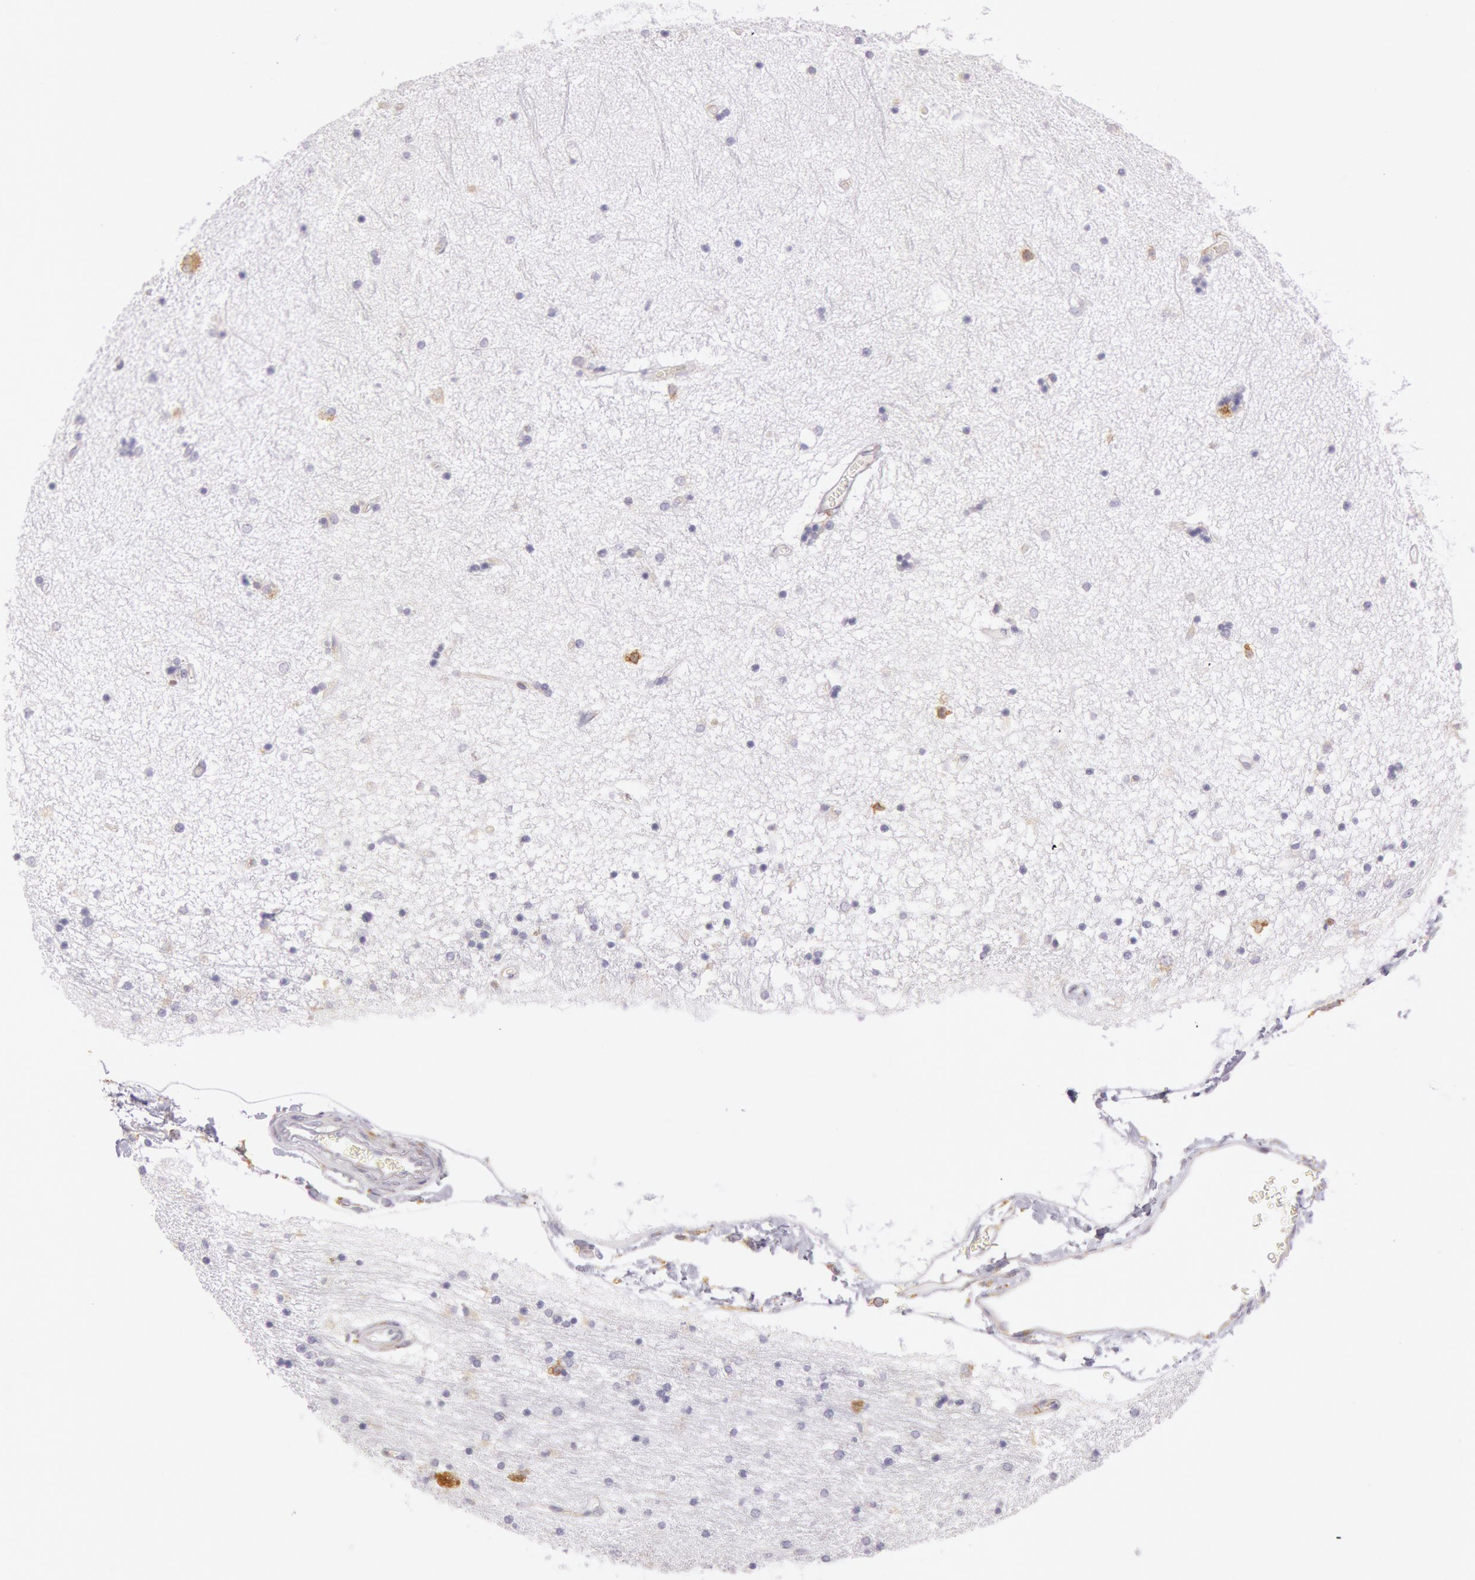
{"staining": {"intensity": "weak", "quantity": "25%-75%", "location": "cytoplasmic/membranous"}, "tissue": "hippocampus", "cell_type": "Glial cells", "image_type": "normal", "snomed": [{"axis": "morphology", "description": "Normal tissue, NOS"}, {"axis": "topography", "description": "Hippocampus"}], "caption": "Protein expression by immunohistochemistry displays weak cytoplasmic/membranous expression in about 25%-75% of glial cells in benign hippocampus.", "gene": "CIDEB", "patient": {"sex": "female", "age": 54}}